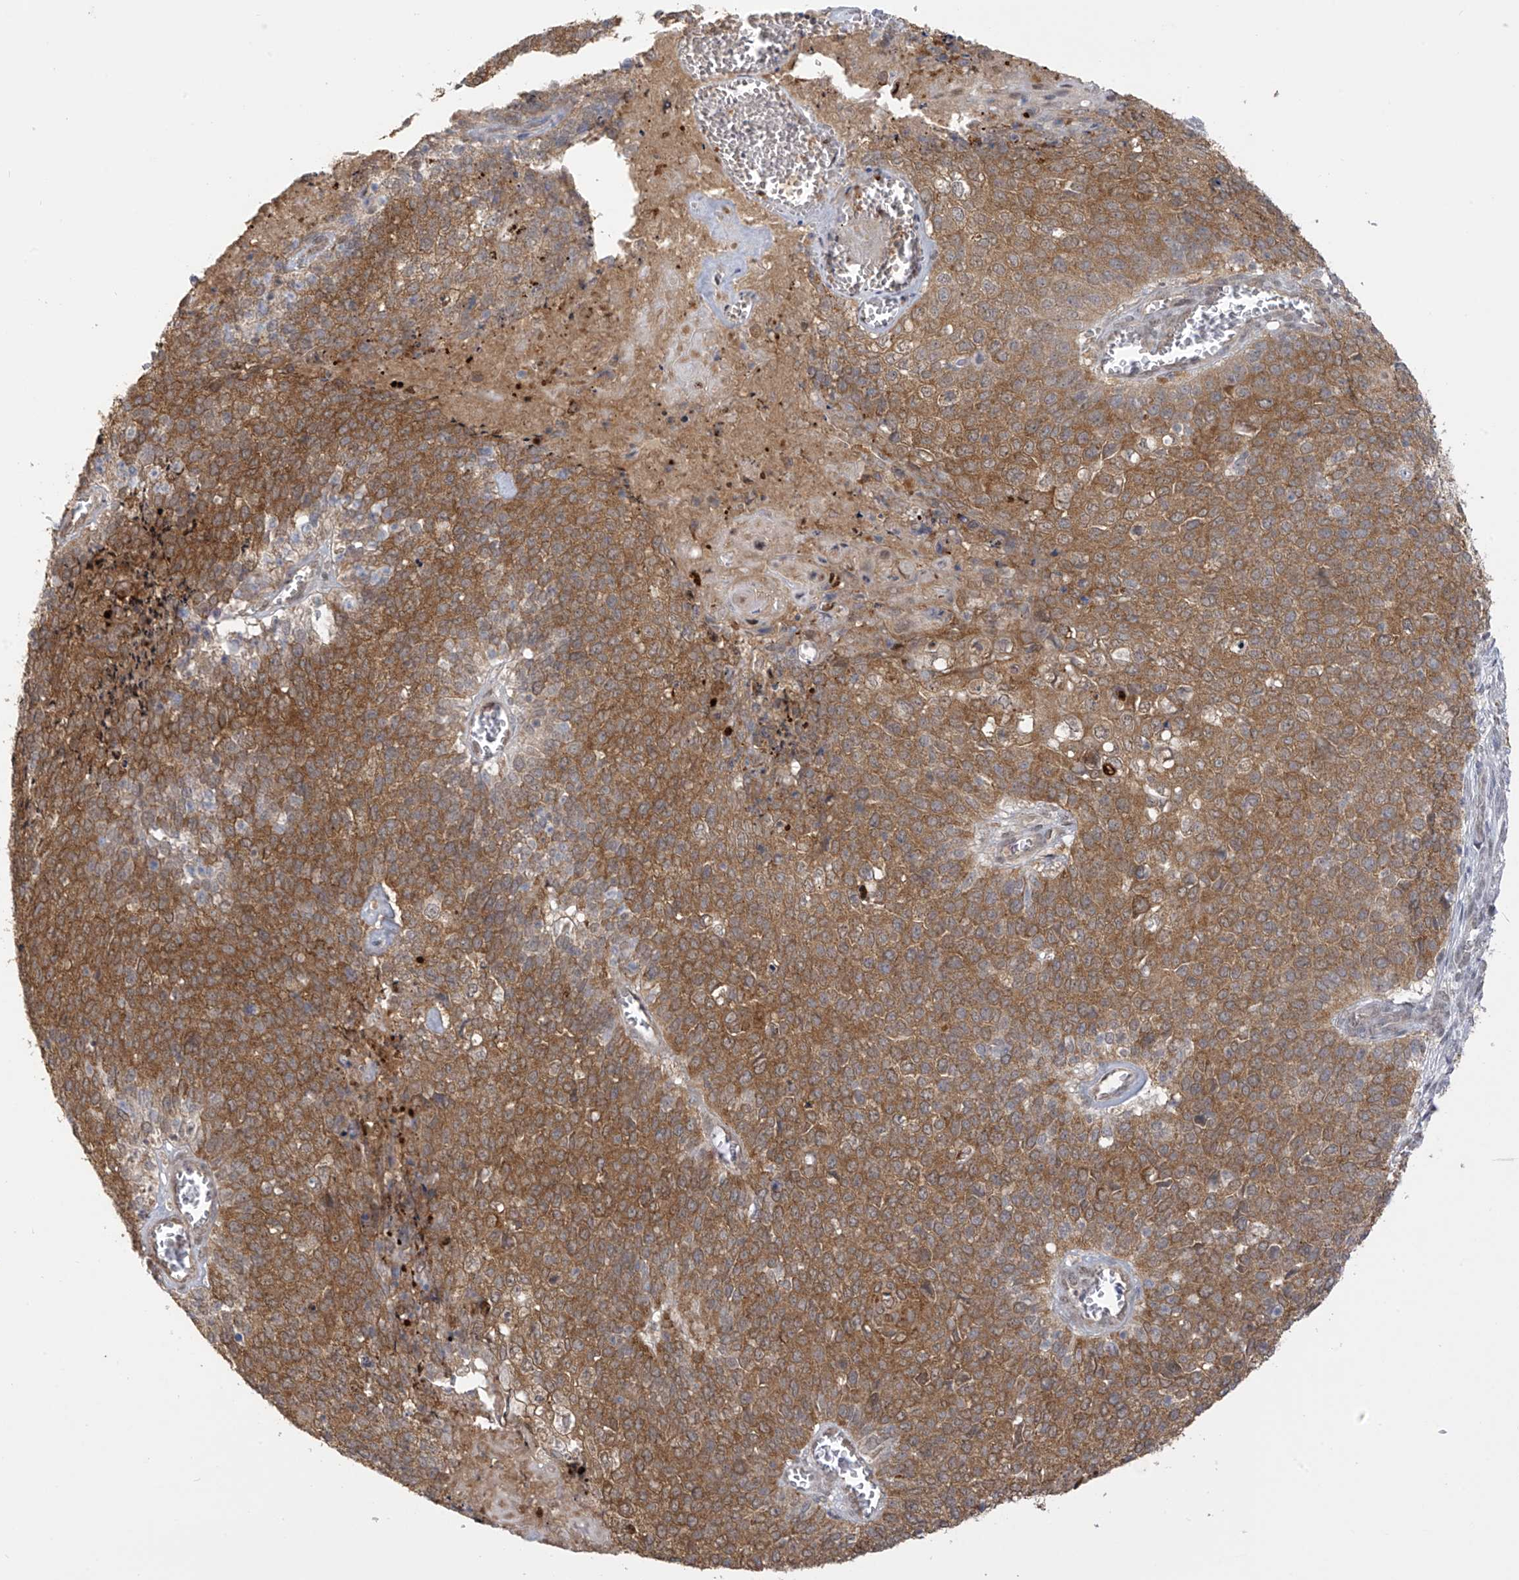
{"staining": {"intensity": "strong", "quantity": ">75%", "location": "cytoplasmic/membranous"}, "tissue": "cervical cancer", "cell_type": "Tumor cells", "image_type": "cancer", "snomed": [{"axis": "morphology", "description": "Squamous cell carcinoma, NOS"}, {"axis": "topography", "description": "Cervix"}], "caption": "Immunohistochemical staining of squamous cell carcinoma (cervical) demonstrates high levels of strong cytoplasmic/membranous protein expression in approximately >75% of tumor cells. (DAB = brown stain, brightfield microscopy at high magnification).", "gene": "KIAA1522", "patient": {"sex": "female", "age": 39}}